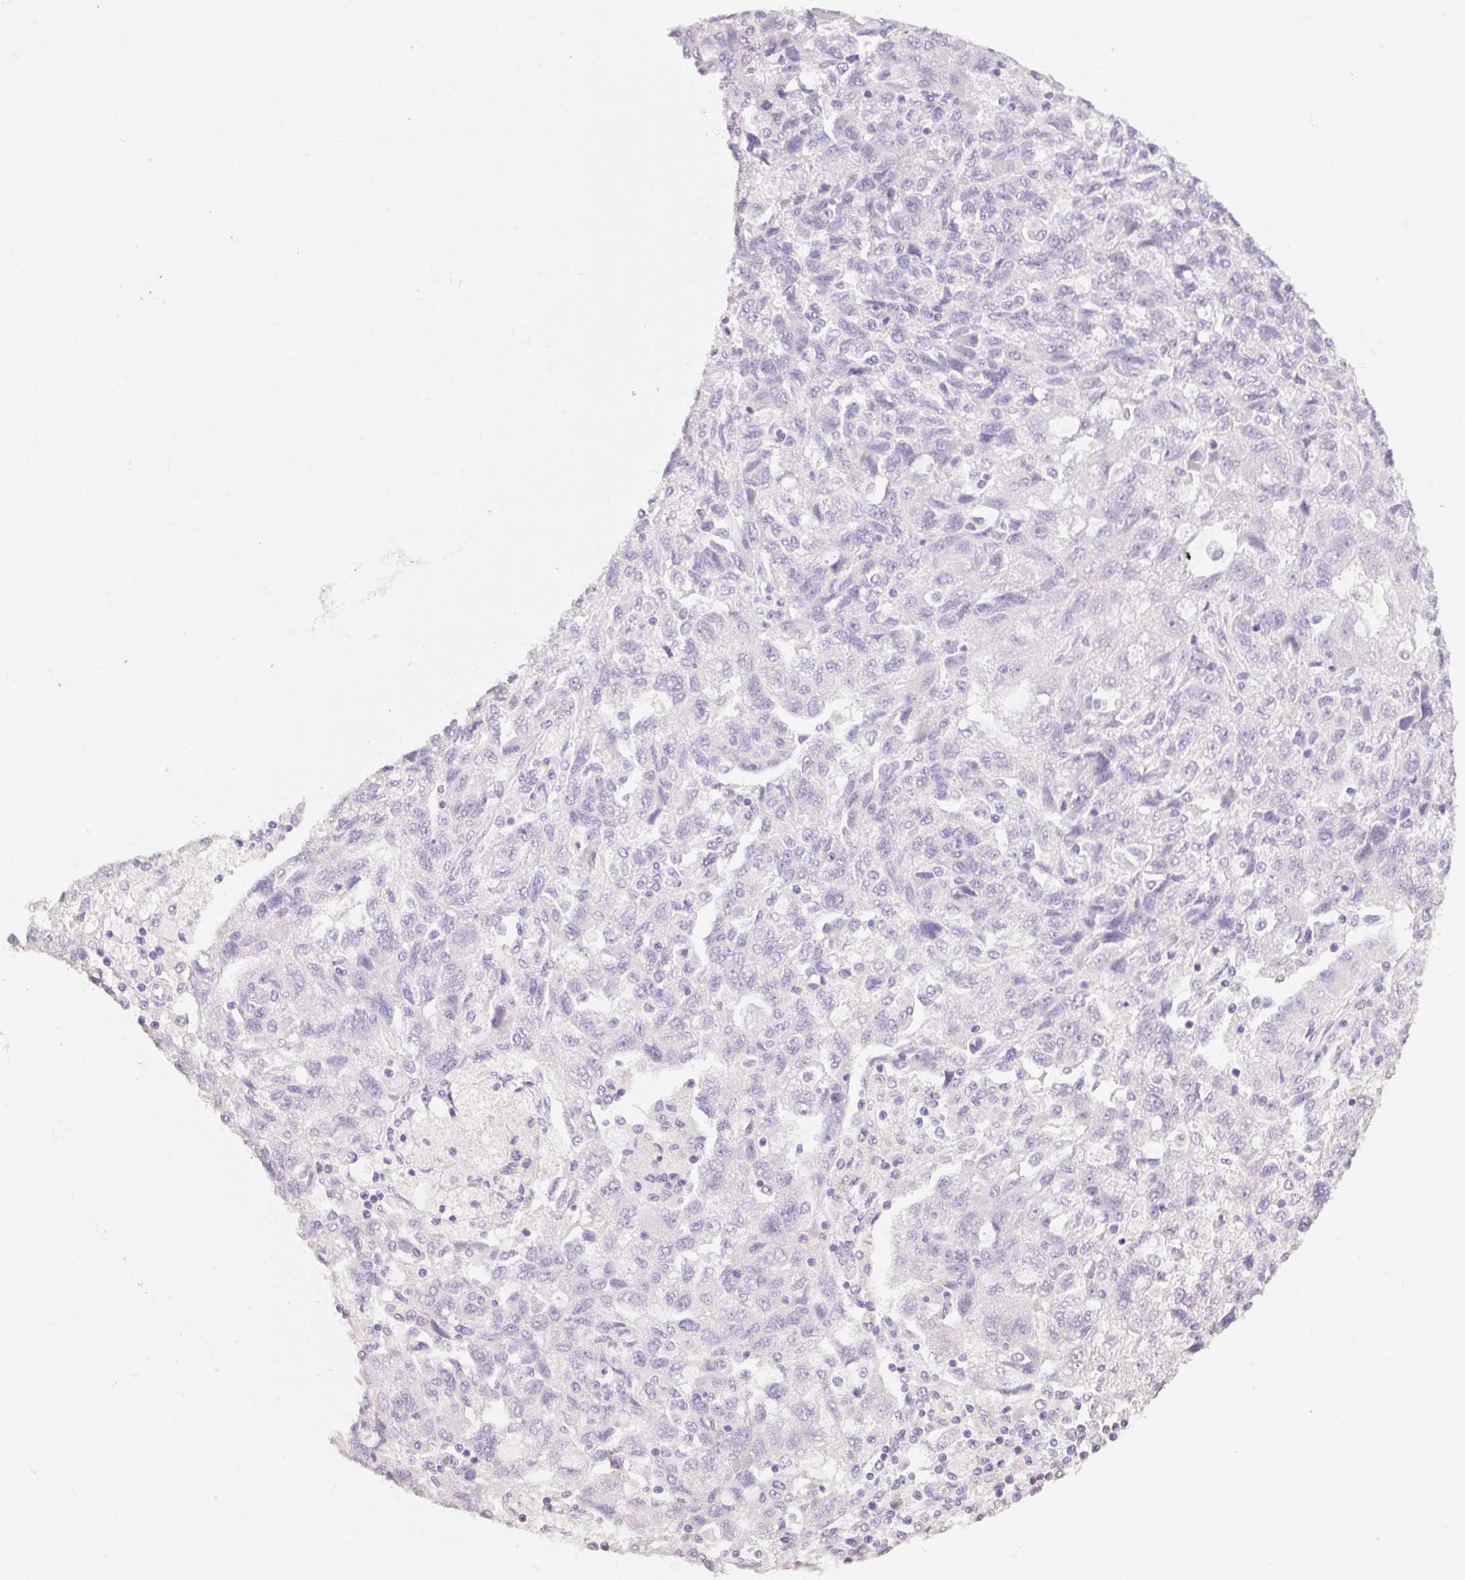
{"staining": {"intensity": "negative", "quantity": "none", "location": "none"}, "tissue": "ovarian cancer", "cell_type": "Tumor cells", "image_type": "cancer", "snomed": [{"axis": "morphology", "description": "Carcinoma, NOS"}, {"axis": "morphology", "description": "Cystadenocarcinoma, serous, NOS"}, {"axis": "topography", "description": "Ovary"}], "caption": "There is no significant expression in tumor cells of ovarian cancer. (DAB (3,3'-diaminobenzidine) immunohistochemistry visualized using brightfield microscopy, high magnification).", "gene": "HCRTR2", "patient": {"sex": "female", "age": 69}}